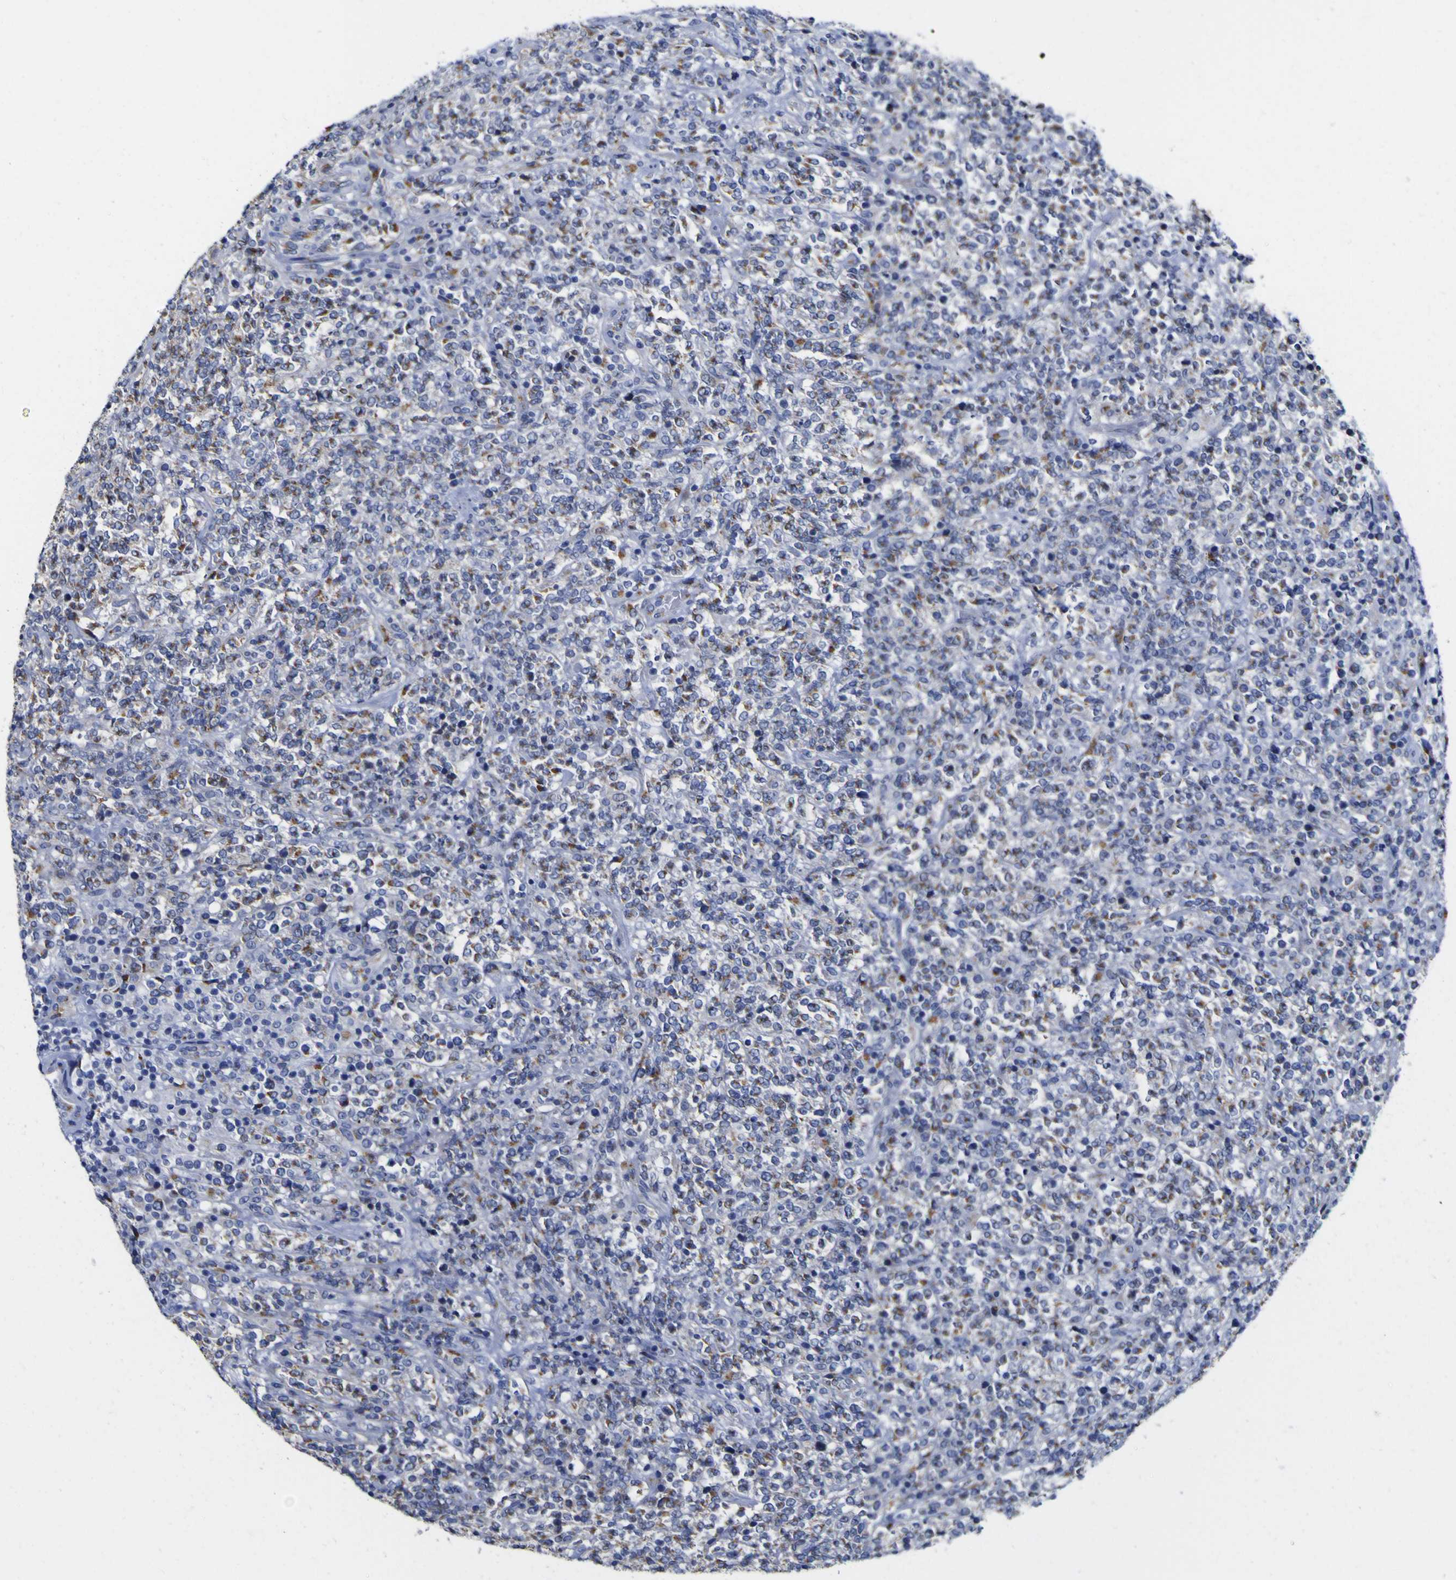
{"staining": {"intensity": "weak", "quantity": ">75%", "location": "cytoplasmic/membranous"}, "tissue": "lymphoma", "cell_type": "Tumor cells", "image_type": "cancer", "snomed": [{"axis": "morphology", "description": "Malignant lymphoma, non-Hodgkin's type, High grade"}, {"axis": "topography", "description": "Soft tissue"}], "caption": "Protein staining of malignant lymphoma, non-Hodgkin's type (high-grade) tissue exhibits weak cytoplasmic/membranous positivity in about >75% of tumor cells. (IHC, brightfield microscopy, high magnification).", "gene": "GOLM1", "patient": {"sex": "male", "age": 18}}